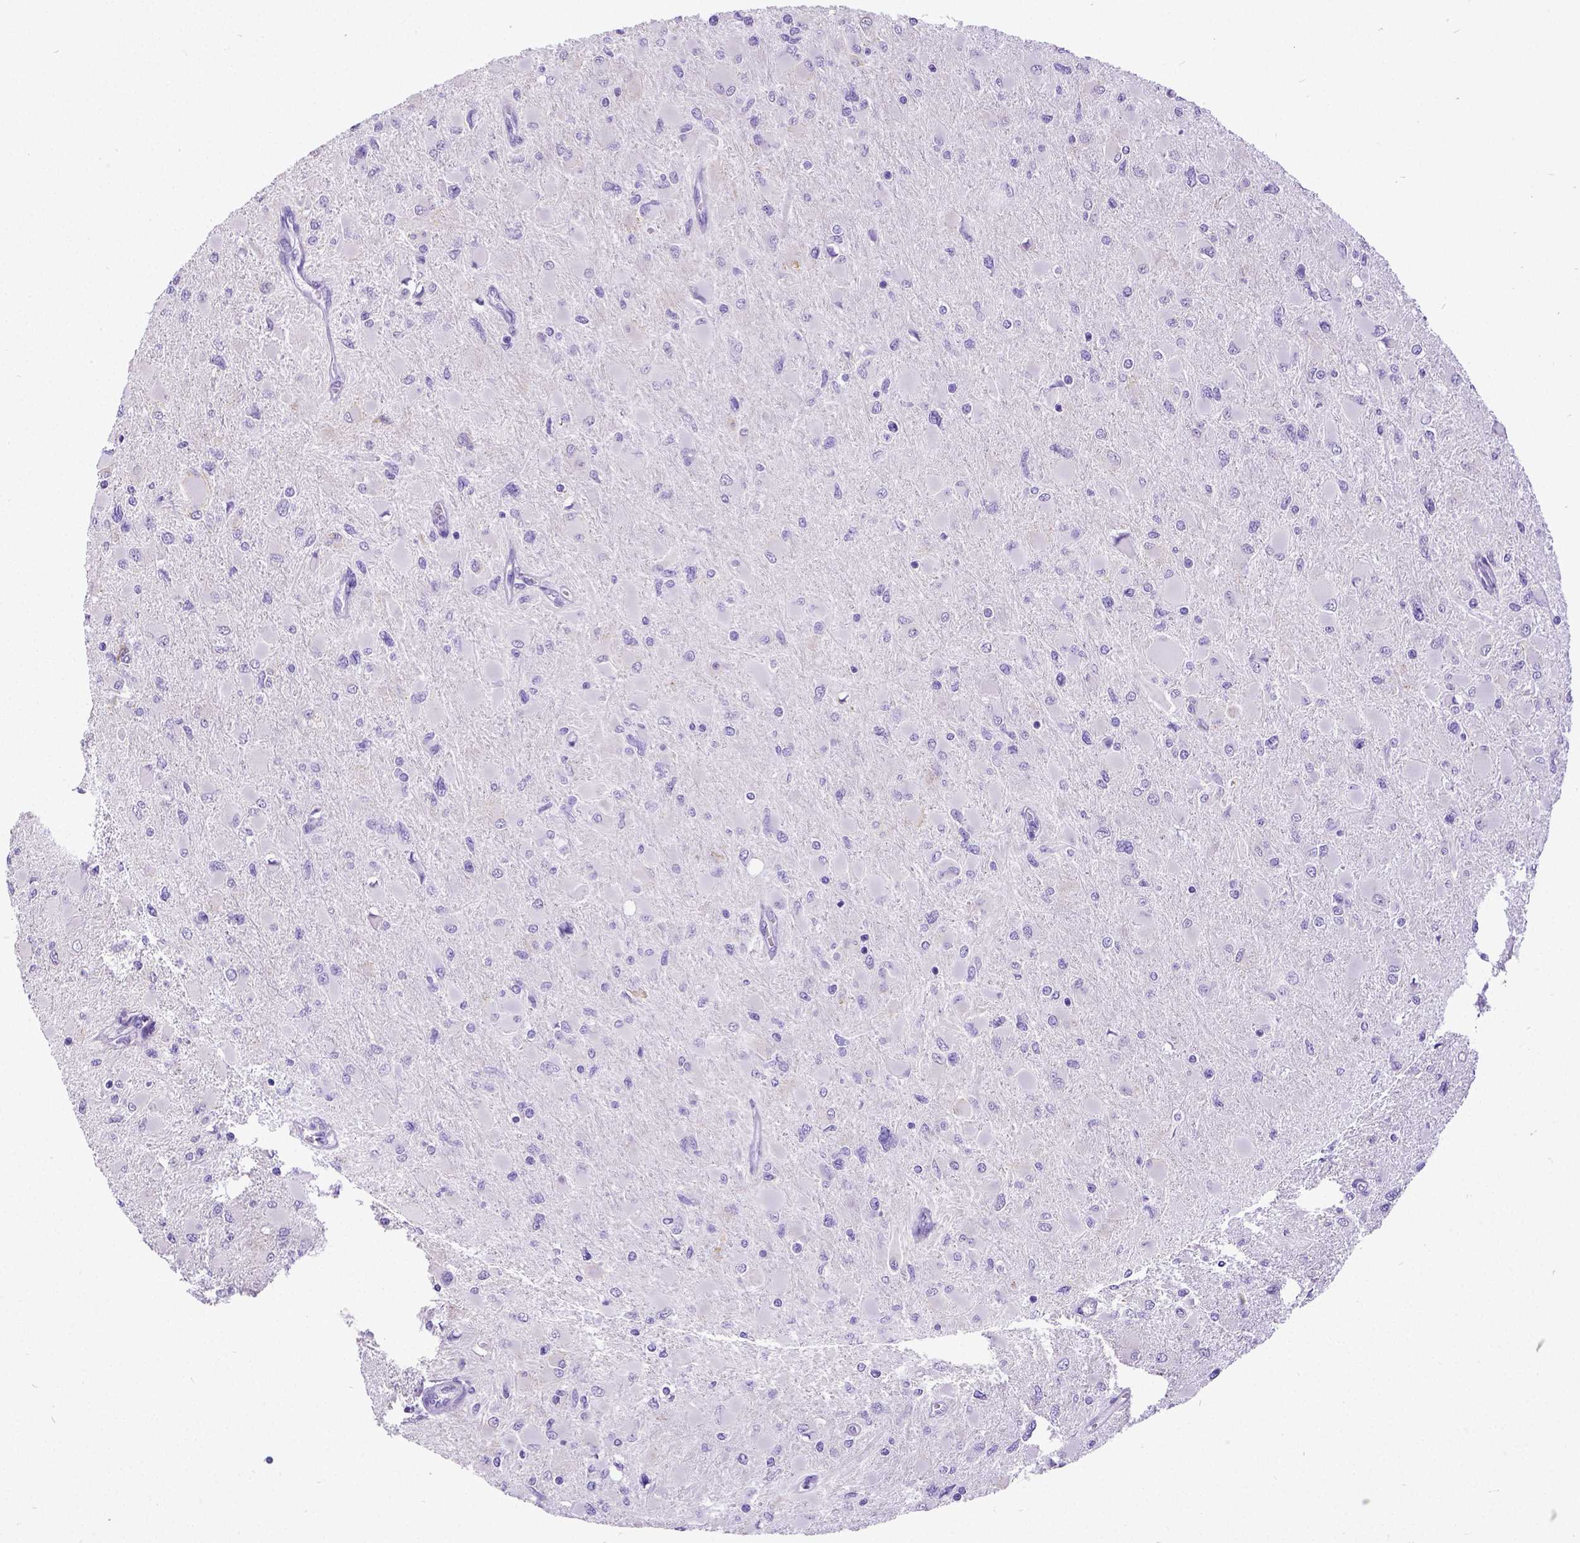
{"staining": {"intensity": "negative", "quantity": "none", "location": "none"}, "tissue": "glioma", "cell_type": "Tumor cells", "image_type": "cancer", "snomed": [{"axis": "morphology", "description": "Glioma, malignant, High grade"}, {"axis": "topography", "description": "Cerebral cortex"}], "caption": "This is an immunohistochemistry micrograph of human malignant high-grade glioma. There is no expression in tumor cells.", "gene": "SATB2", "patient": {"sex": "female", "age": 36}}